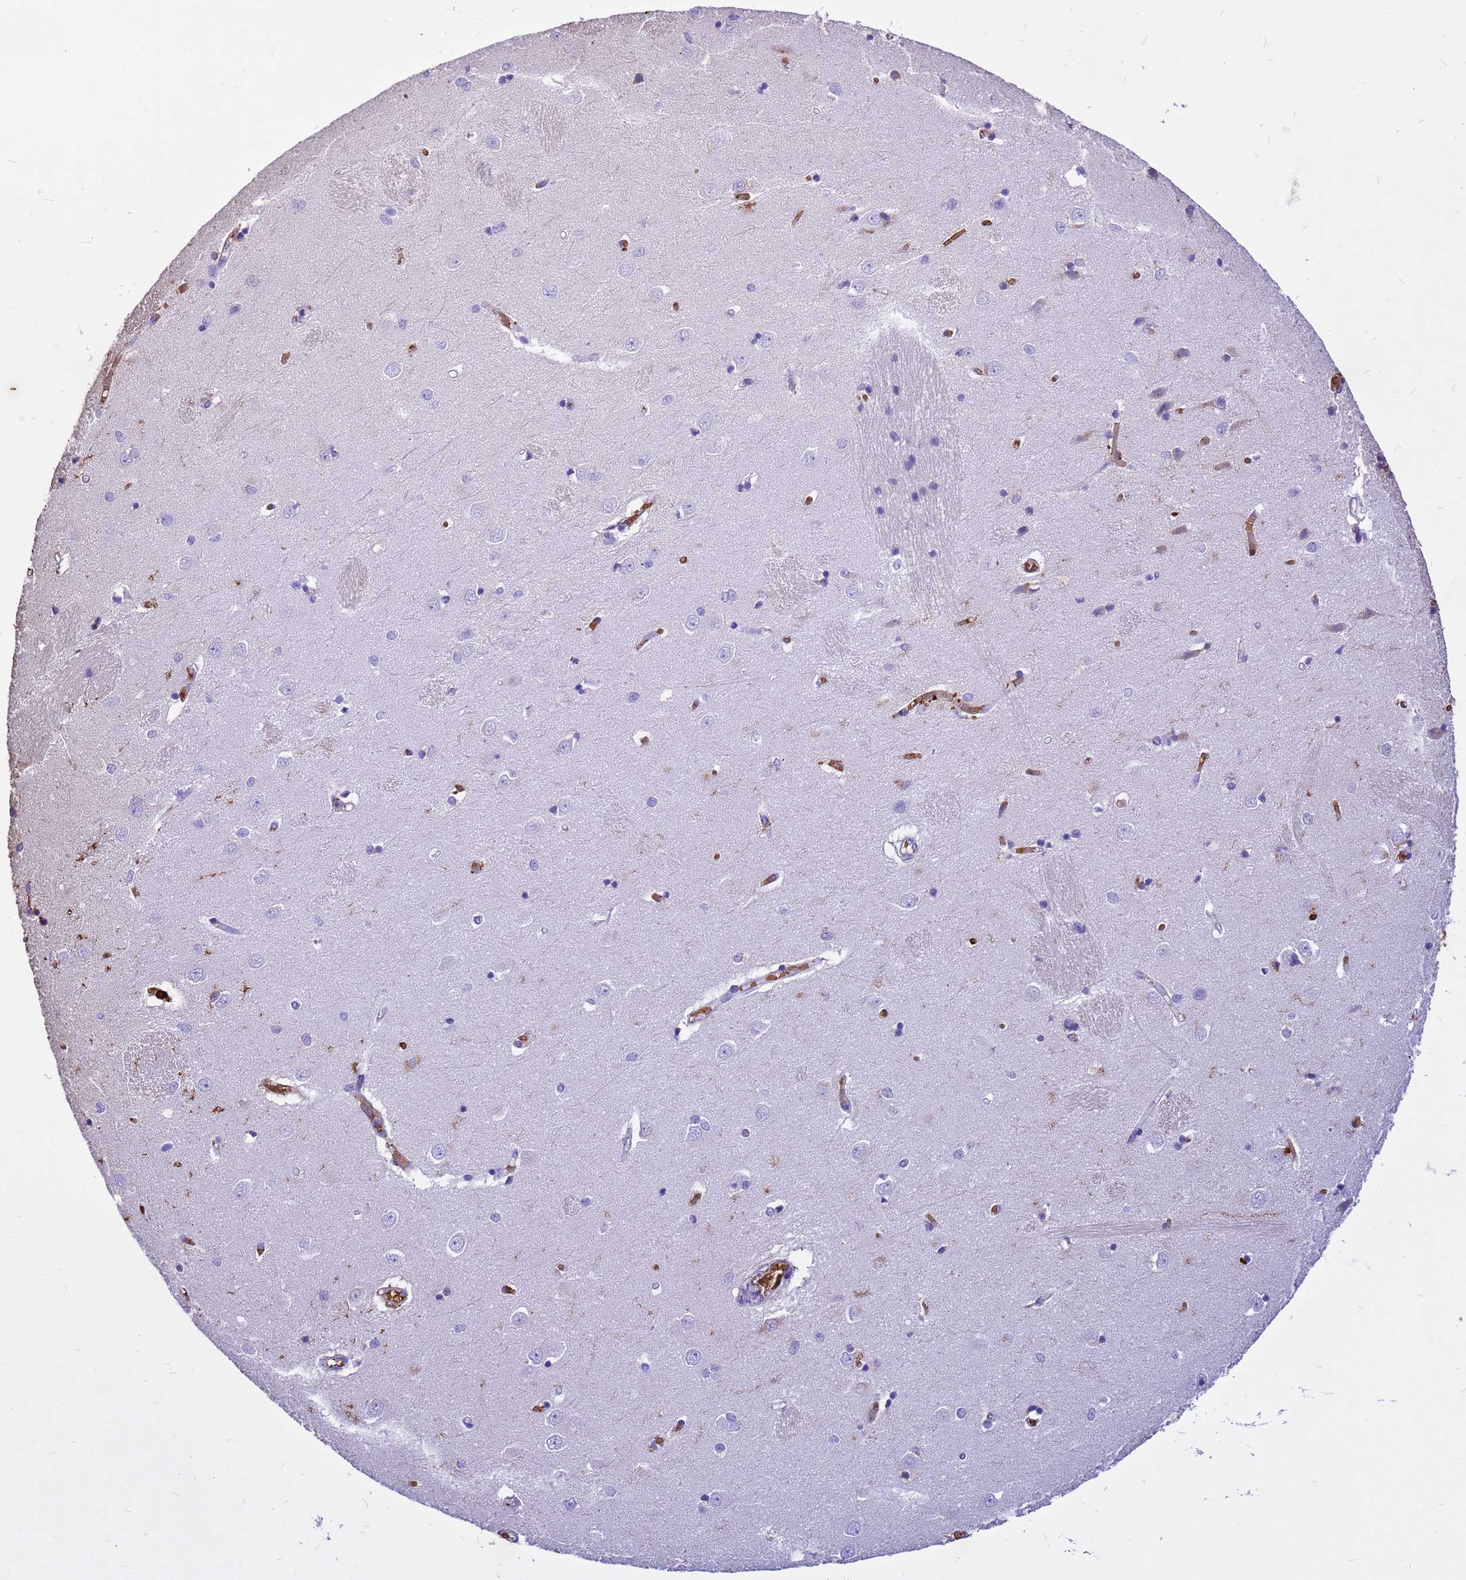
{"staining": {"intensity": "negative", "quantity": "none", "location": "none"}, "tissue": "caudate", "cell_type": "Glial cells", "image_type": "normal", "snomed": [{"axis": "morphology", "description": "Normal tissue, NOS"}, {"axis": "topography", "description": "Lateral ventricle wall"}], "caption": "Unremarkable caudate was stained to show a protein in brown. There is no significant expression in glial cells. (DAB immunohistochemistry visualized using brightfield microscopy, high magnification).", "gene": "HBA1", "patient": {"sex": "male", "age": 37}}